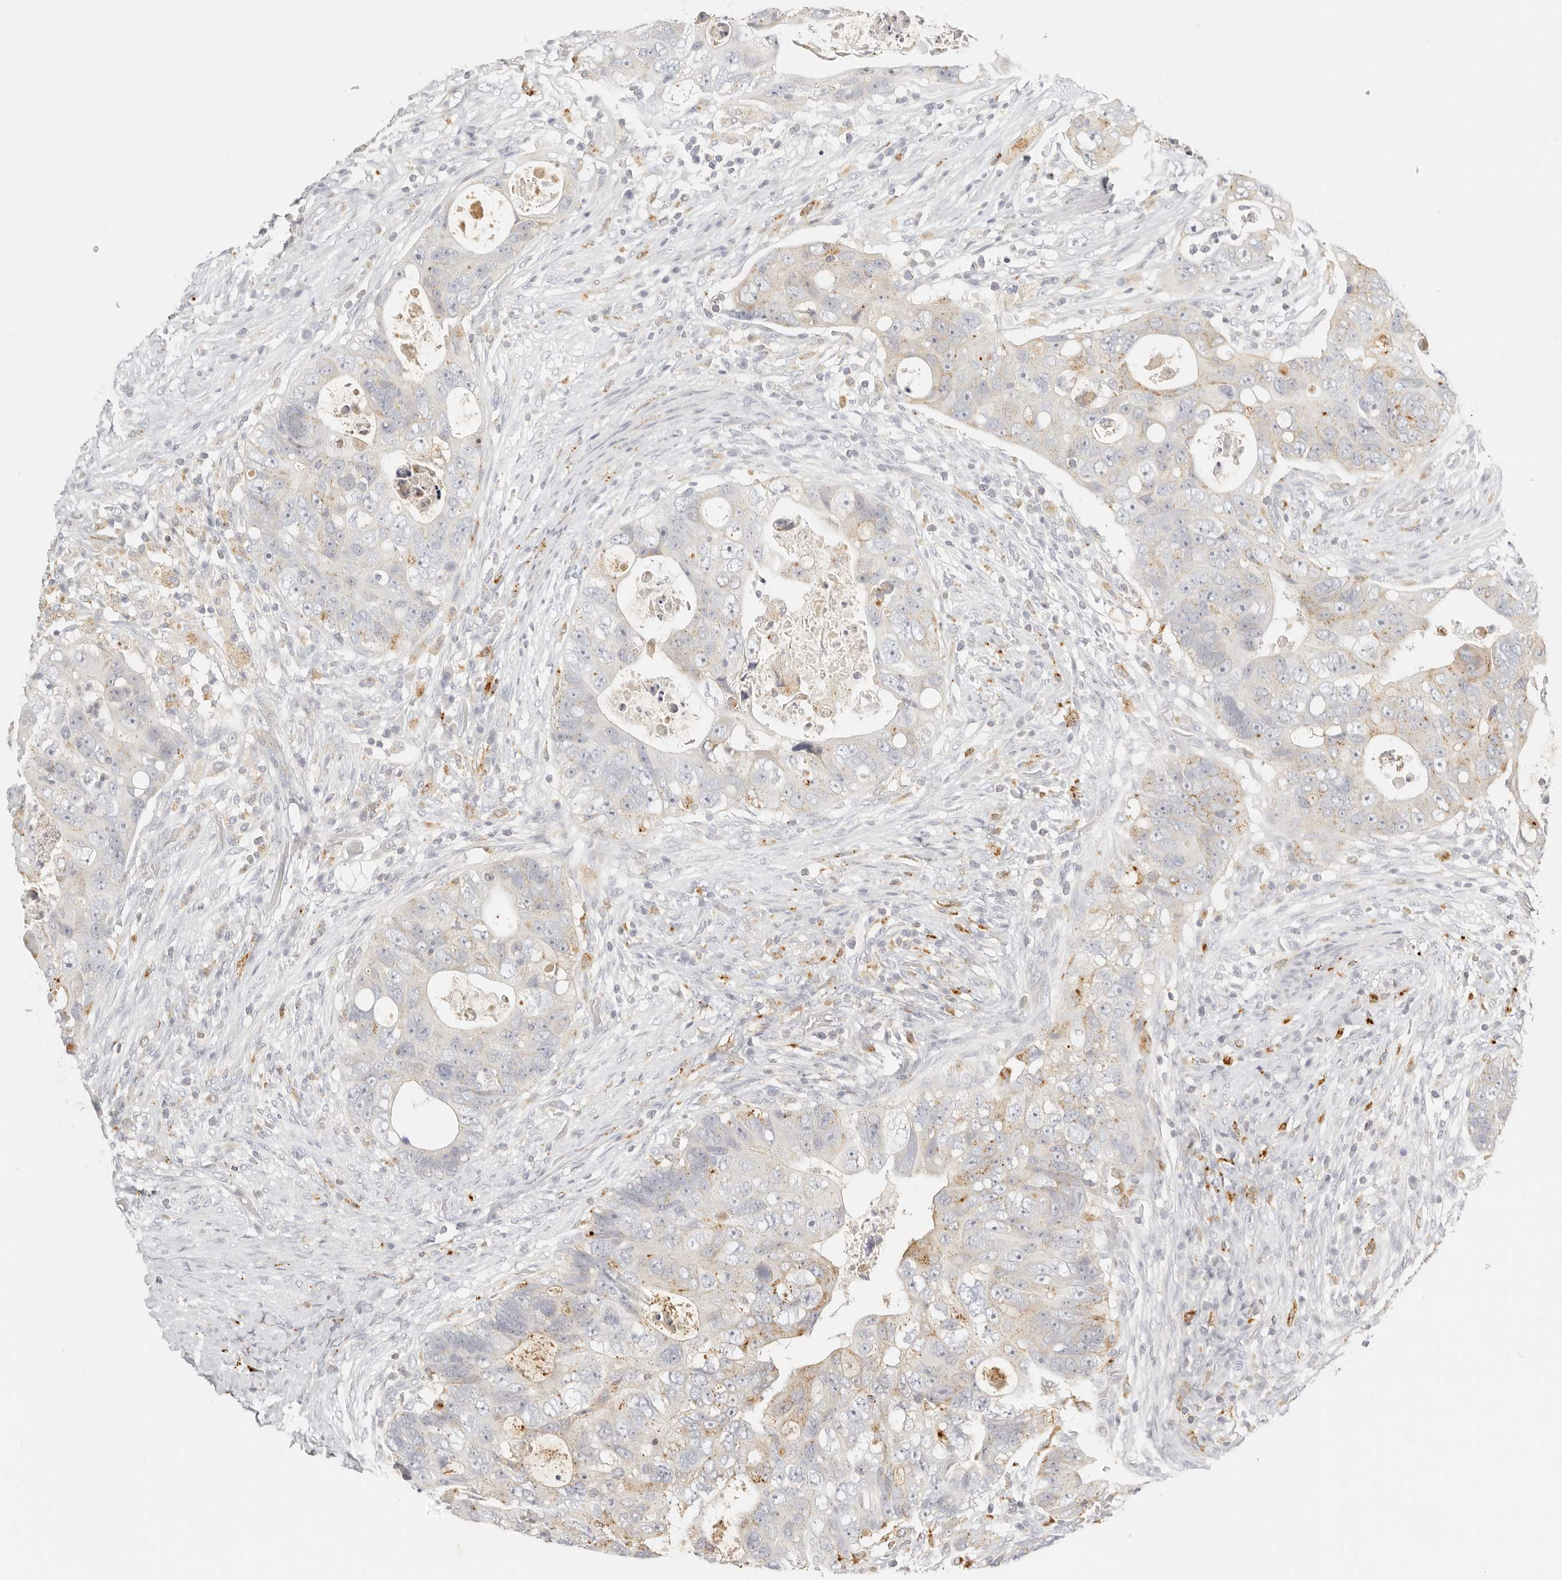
{"staining": {"intensity": "weak", "quantity": "<25%", "location": "cytoplasmic/membranous"}, "tissue": "colorectal cancer", "cell_type": "Tumor cells", "image_type": "cancer", "snomed": [{"axis": "morphology", "description": "Adenocarcinoma, NOS"}, {"axis": "topography", "description": "Rectum"}], "caption": "Histopathology image shows no significant protein positivity in tumor cells of colorectal cancer.", "gene": "RNASET2", "patient": {"sex": "male", "age": 59}}